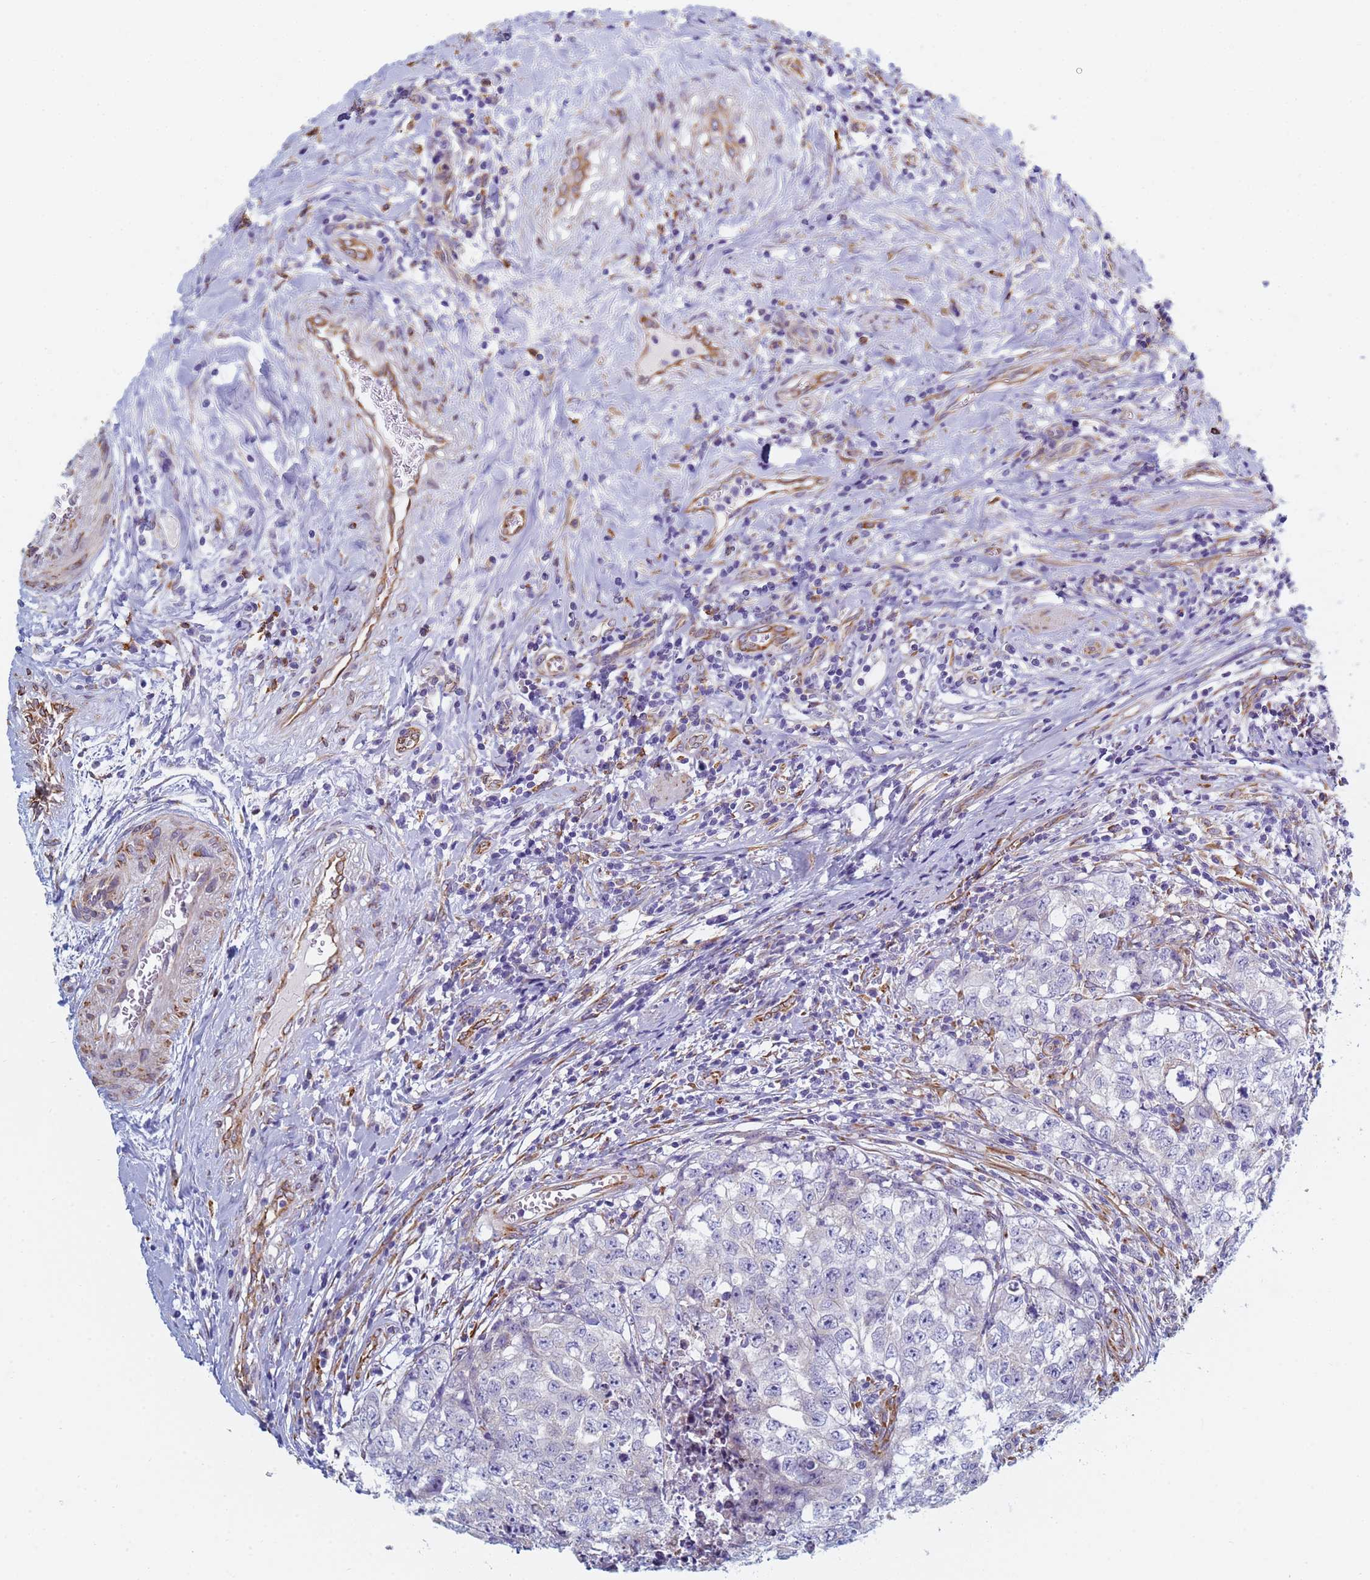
{"staining": {"intensity": "negative", "quantity": "none", "location": "none"}, "tissue": "testis cancer", "cell_type": "Tumor cells", "image_type": "cancer", "snomed": [{"axis": "morphology", "description": "Seminoma, NOS"}, {"axis": "morphology", "description": "Carcinoma, Embryonal, NOS"}, {"axis": "topography", "description": "Testis"}], "caption": "This is a histopathology image of IHC staining of testis seminoma, which shows no expression in tumor cells. The staining is performed using DAB (3,3'-diaminobenzidine) brown chromogen with nuclei counter-stained in using hematoxylin.", "gene": "GDAP2", "patient": {"sex": "male", "age": 43}}